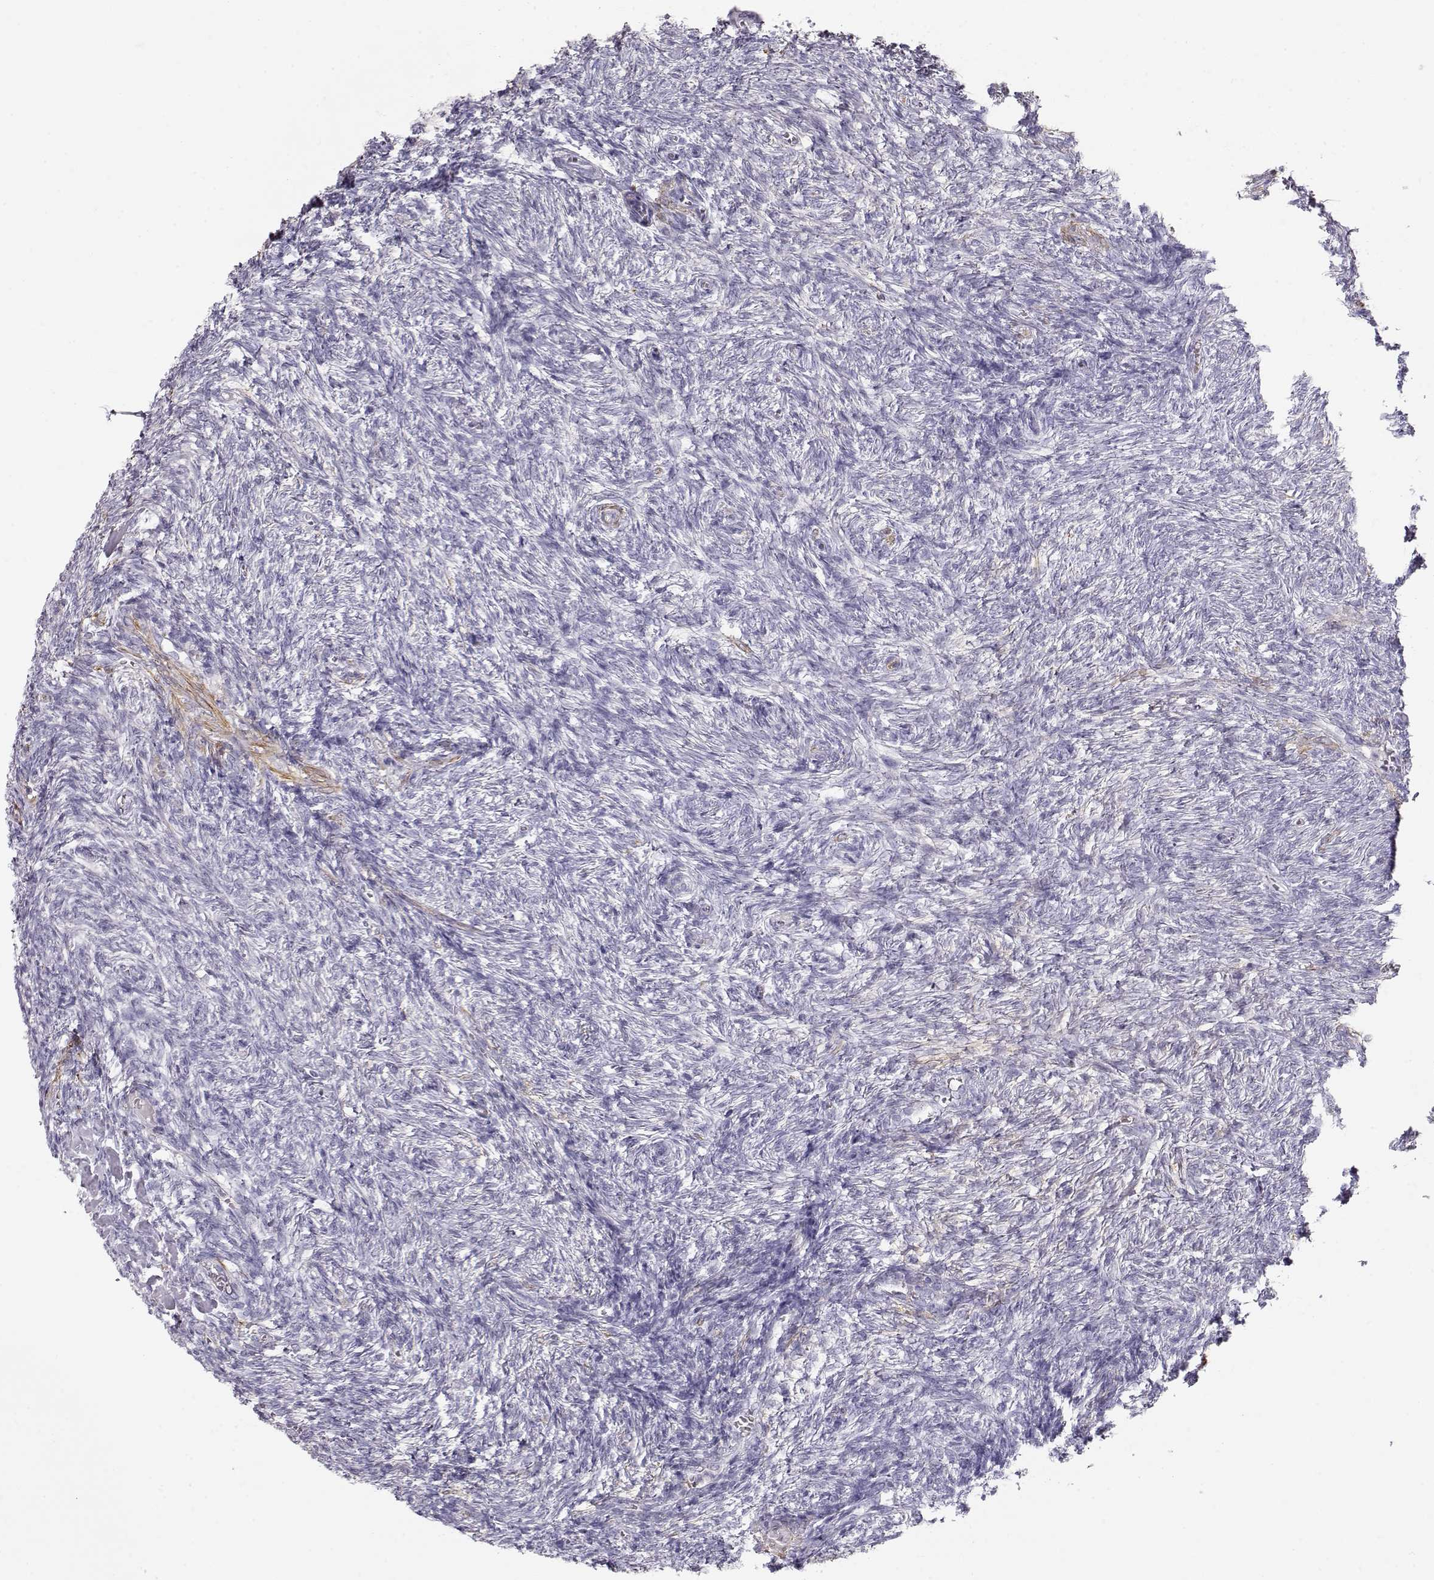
{"staining": {"intensity": "negative", "quantity": "none", "location": "none"}, "tissue": "ovary", "cell_type": "Follicle cells", "image_type": "normal", "snomed": [{"axis": "morphology", "description": "Normal tissue, NOS"}, {"axis": "topography", "description": "Ovary"}], "caption": "This histopathology image is of benign ovary stained with immunohistochemistry to label a protein in brown with the nuclei are counter-stained blue. There is no expression in follicle cells.", "gene": "SLITRK3", "patient": {"sex": "female", "age": 43}}